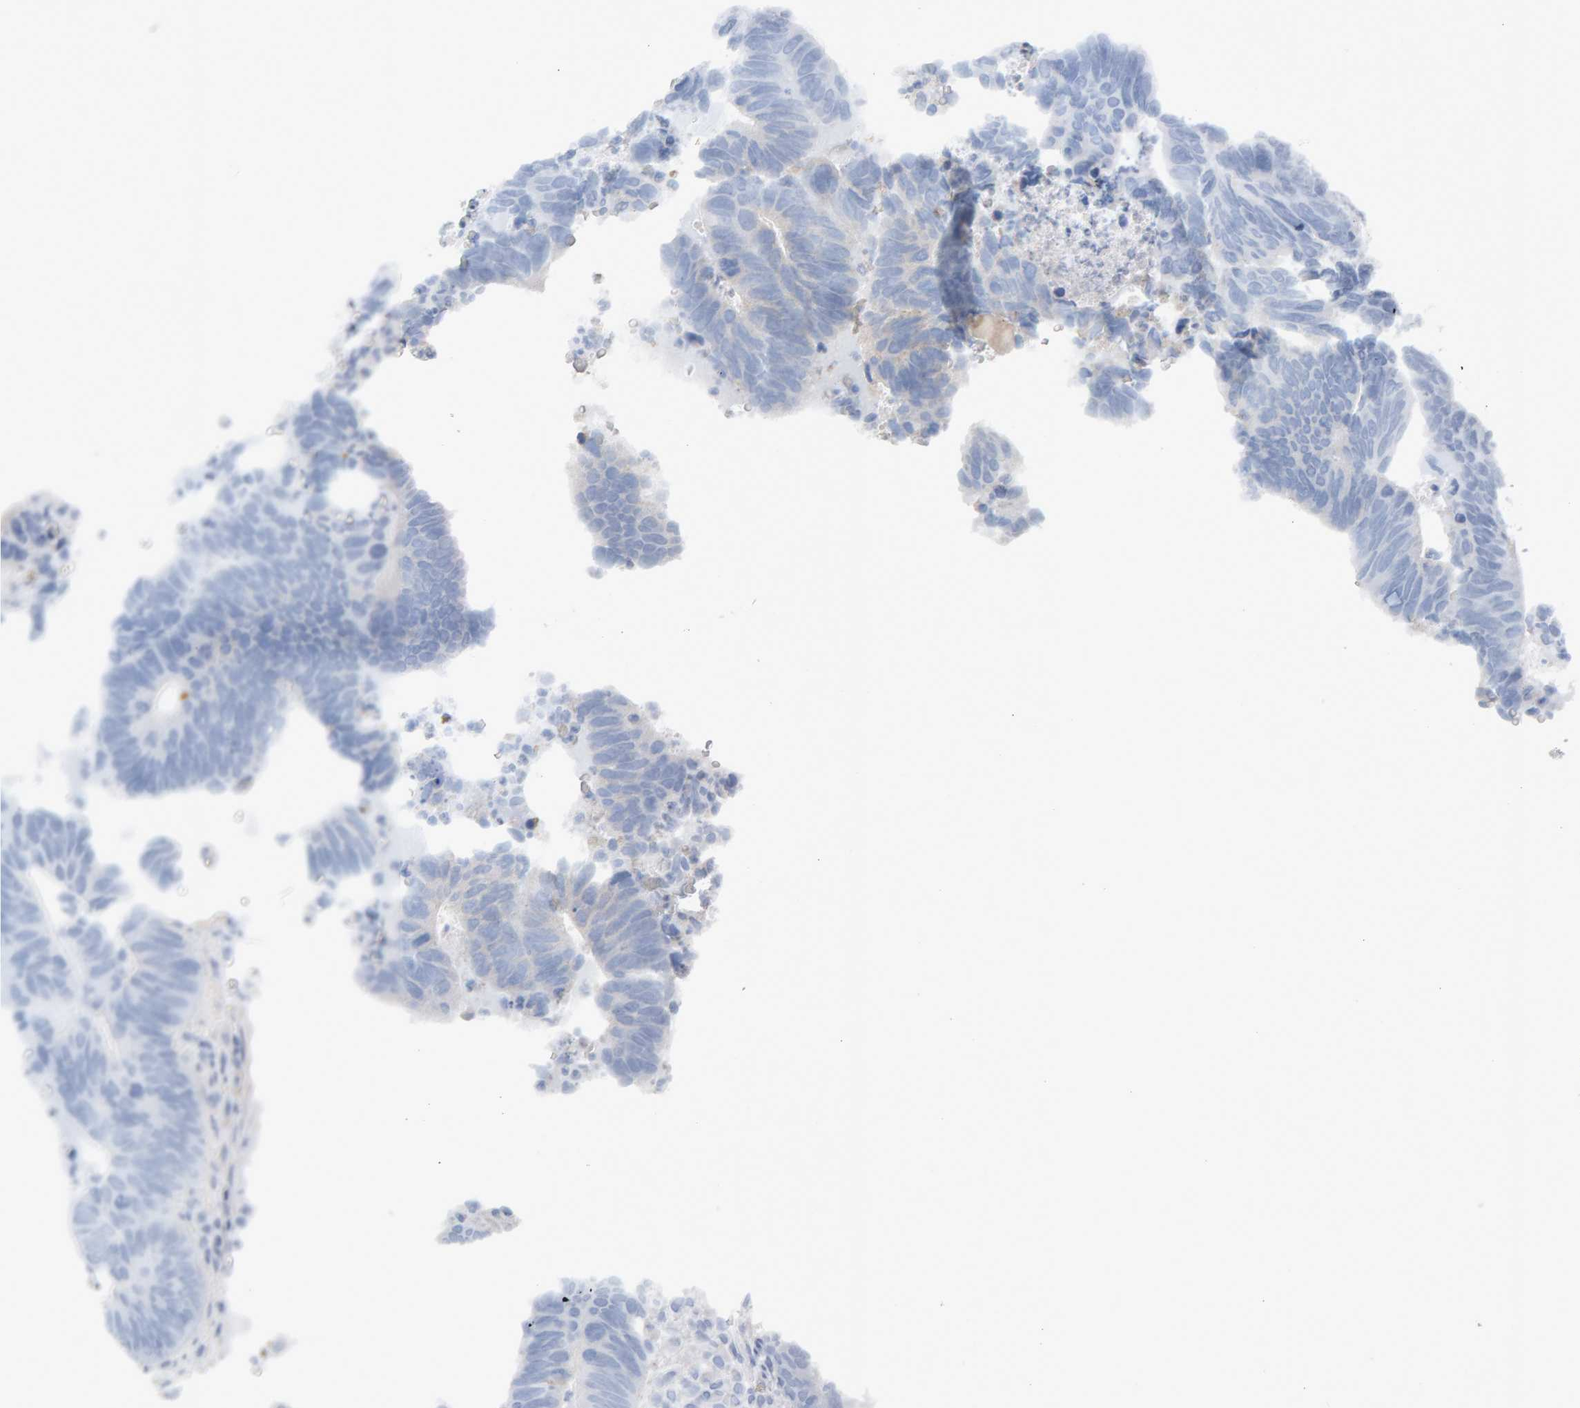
{"staining": {"intensity": "negative", "quantity": "none", "location": "none"}, "tissue": "colorectal cancer", "cell_type": "Tumor cells", "image_type": "cancer", "snomed": [{"axis": "morphology", "description": "Adenocarcinoma, NOS"}, {"axis": "topography", "description": "Colon"}], "caption": "The immunohistochemistry micrograph has no significant staining in tumor cells of colorectal cancer (adenocarcinoma) tissue.", "gene": "ENGASE", "patient": {"sex": "male", "age": 56}}